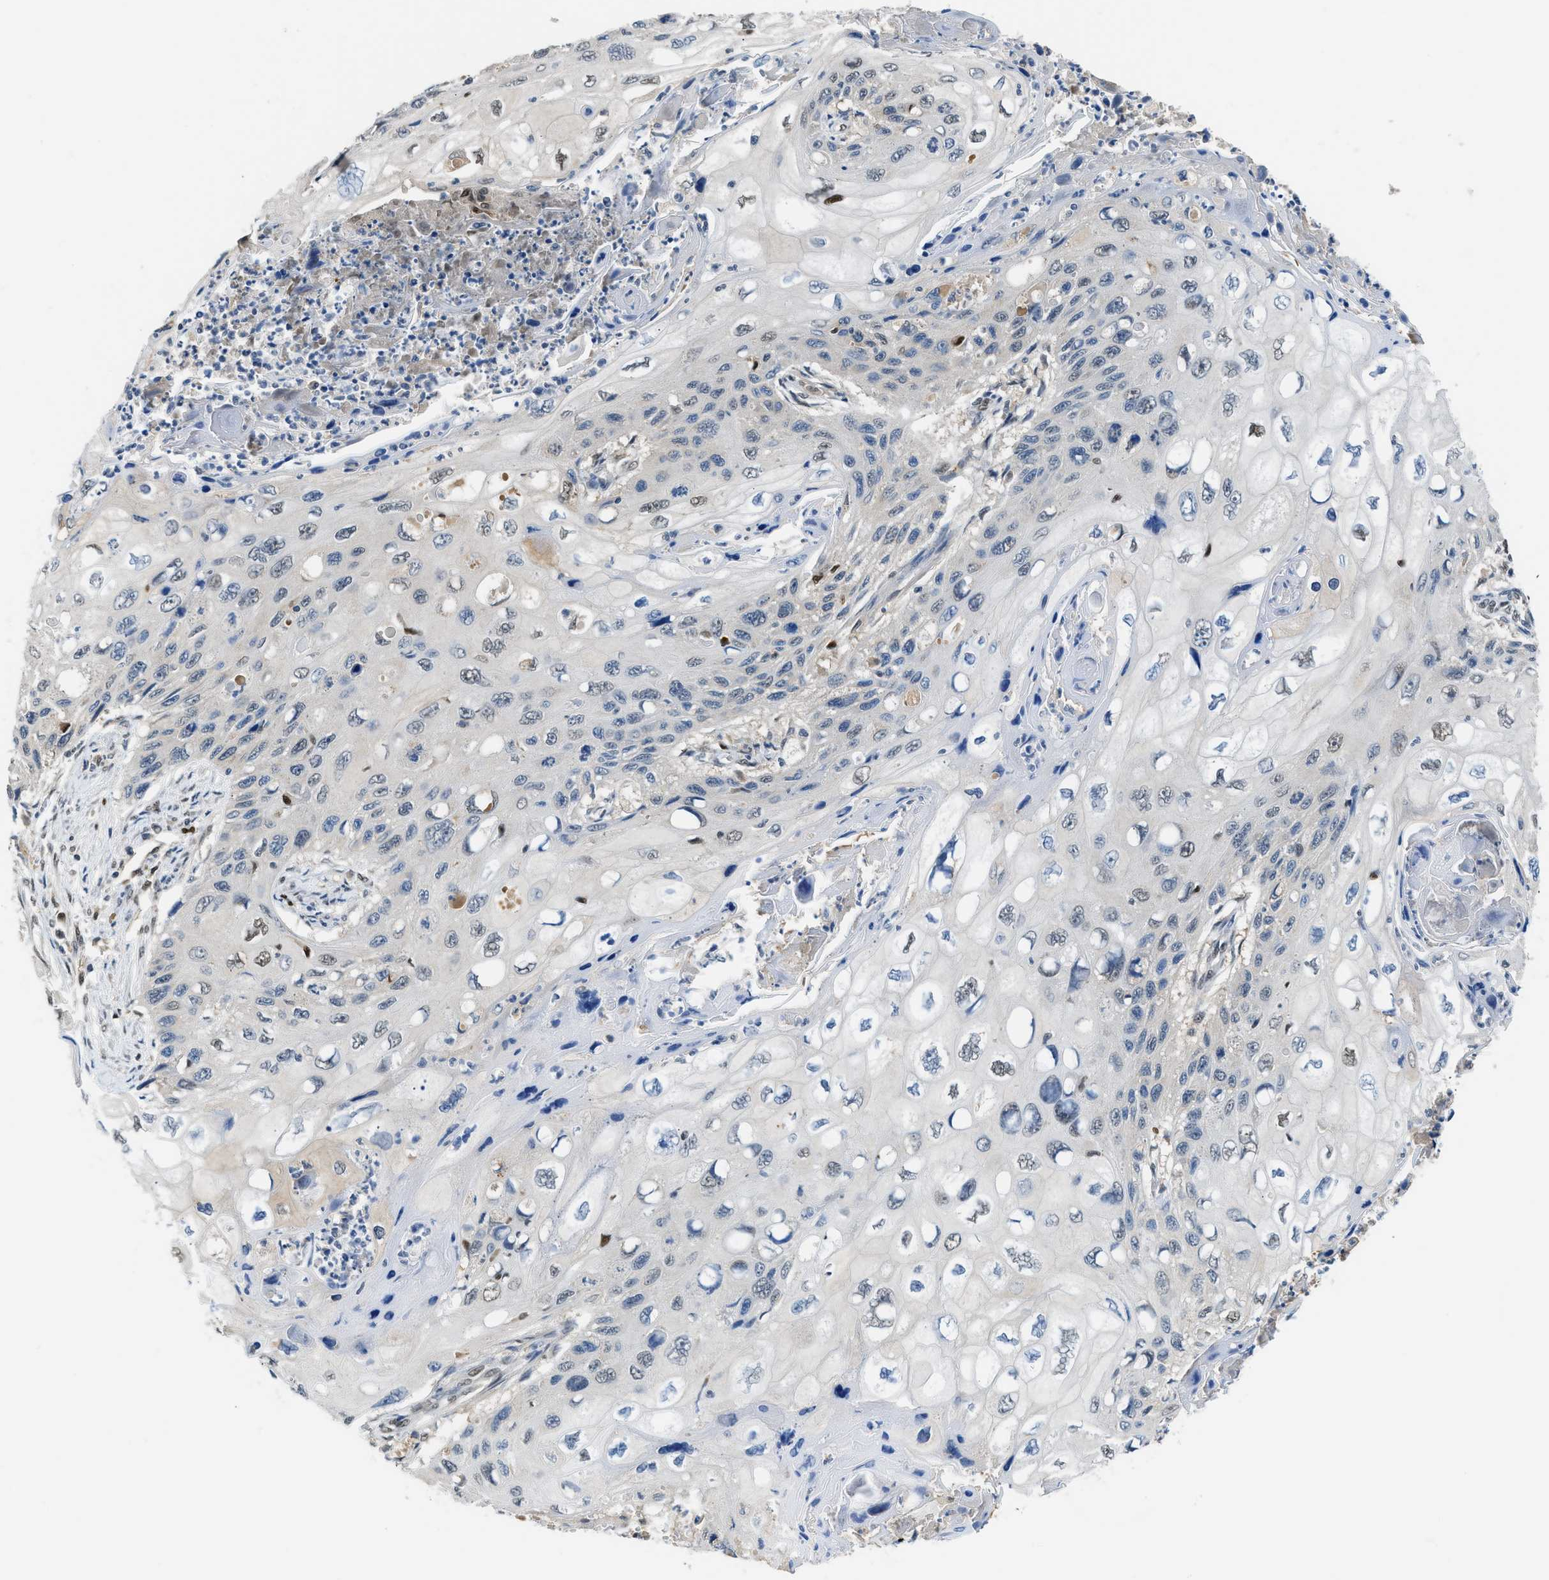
{"staining": {"intensity": "weak", "quantity": "<25%", "location": "nuclear"}, "tissue": "cervical cancer", "cell_type": "Tumor cells", "image_type": "cancer", "snomed": [{"axis": "morphology", "description": "Squamous cell carcinoma, NOS"}, {"axis": "topography", "description": "Cervix"}], "caption": "This image is of squamous cell carcinoma (cervical) stained with immunohistochemistry (IHC) to label a protein in brown with the nuclei are counter-stained blue. There is no expression in tumor cells.", "gene": "ALX1", "patient": {"sex": "female", "age": 70}}